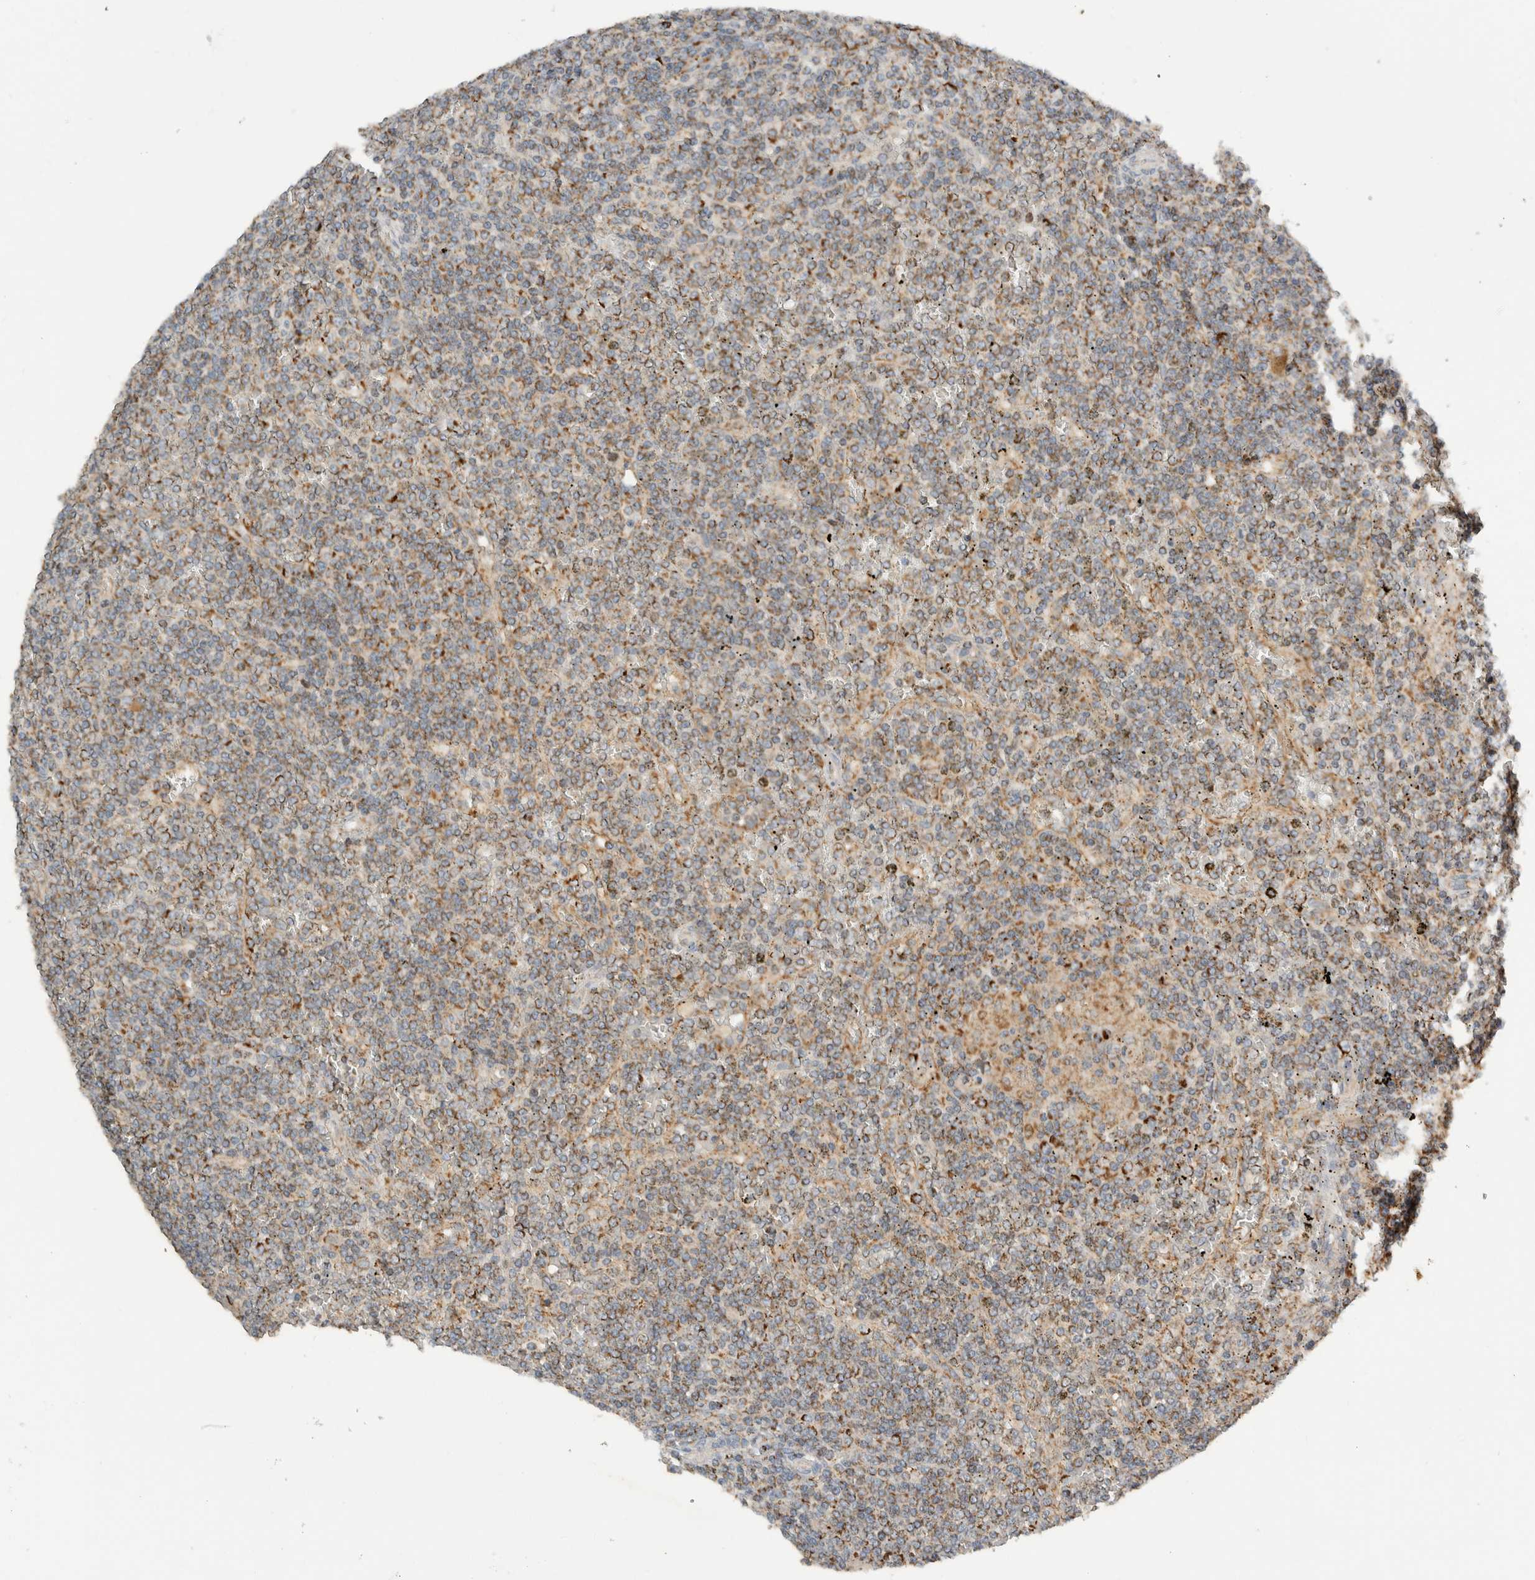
{"staining": {"intensity": "moderate", "quantity": "25%-75%", "location": "cytoplasmic/membranous"}, "tissue": "lymphoma", "cell_type": "Tumor cells", "image_type": "cancer", "snomed": [{"axis": "morphology", "description": "Malignant lymphoma, non-Hodgkin's type, Low grade"}, {"axis": "topography", "description": "Spleen"}], "caption": "There is medium levels of moderate cytoplasmic/membranous positivity in tumor cells of lymphoma, as demonstrated by immunohistochemical staining (brown color).", "gene": "AMPD1", "patient": {"sex": "female", "age": 19}}